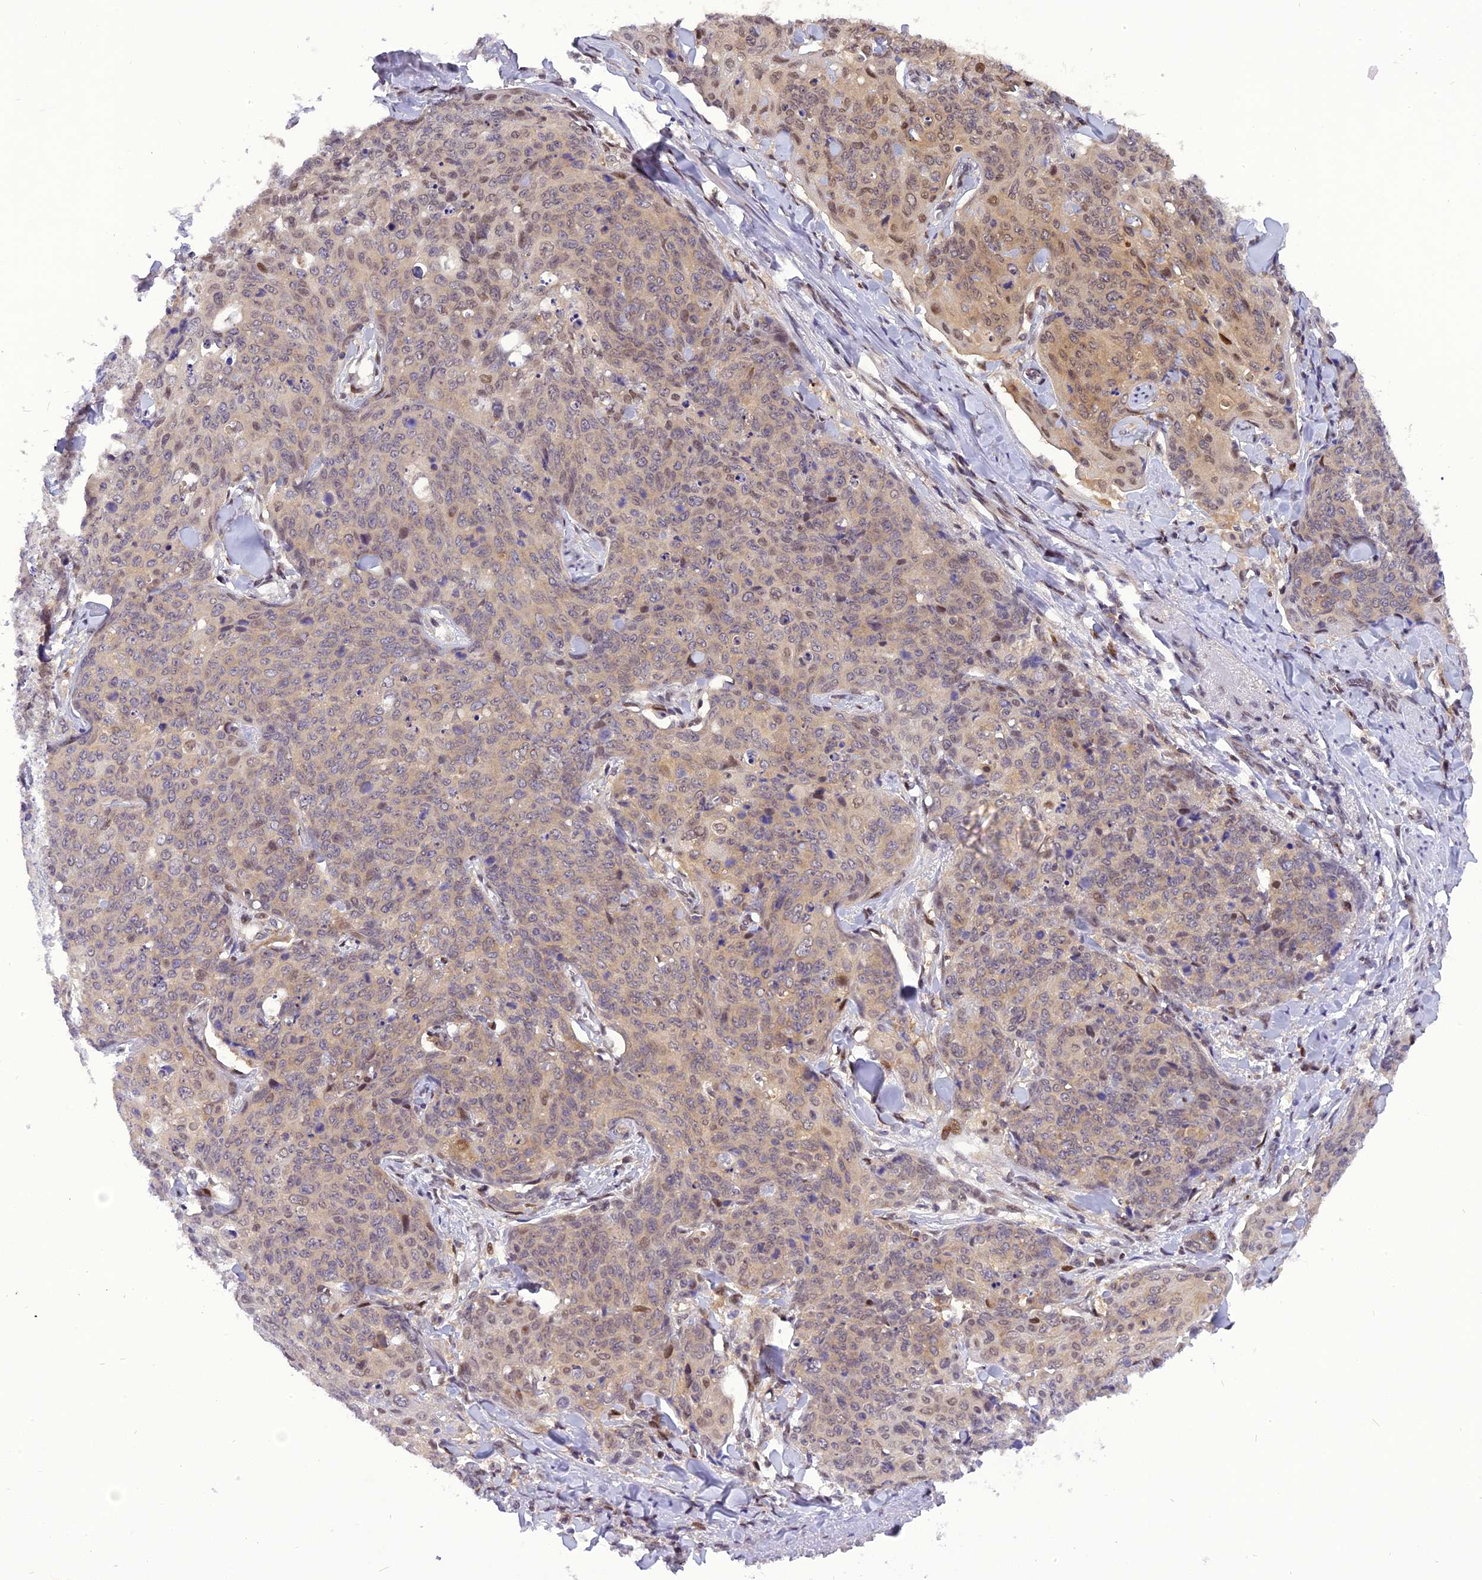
{"staining": {"intensity": "weak", "quantity": "<25%", "location": "nuclear"}, "tissue": "skin cancer", "cell_type": "Tumor cells", "image_type": "cancer", "snomed": [{"axis": "morphology", "description": "Squamous cell carcinoma, NOS"}, {"axis": "topography", "description": "Skin"}, {"axis": "topography", "description": "Vulva"}], "caption": "The image displays no staining of tumor cells in skin cancer.", "gene": "RABGGTA", "patient": {"sex": "female", "age": 85}}